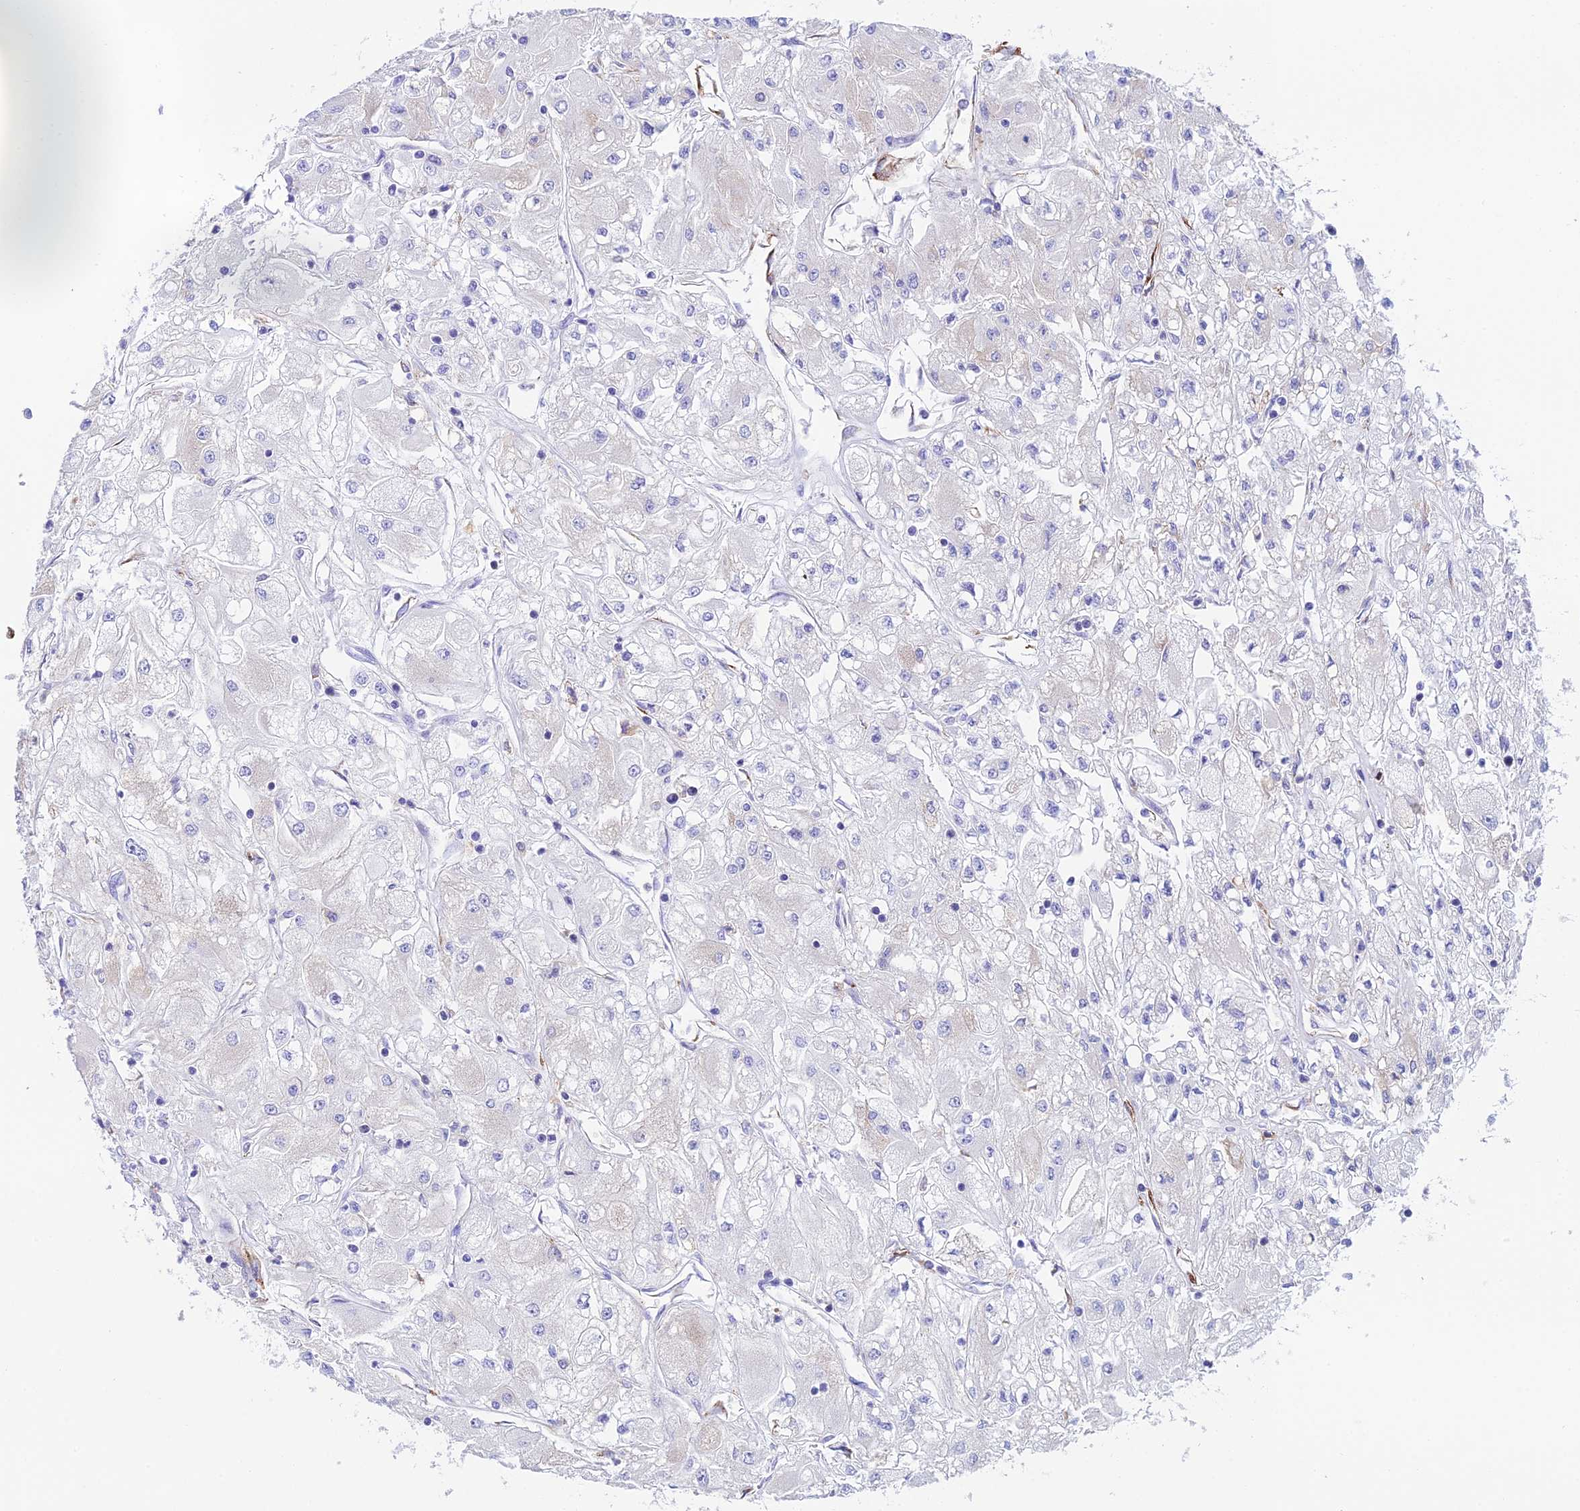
{"staining": {"intensity": "negative", "quantity": "none", "location": "none"}, "tissue": "renal cancer", "cell_type": "Tumor cells", "image_type": "cancer", "snomed": [{"axis": "morphology", "description": "Adenocarcinoma, NOS"}, {"axis": "topography", "description": "Kidney"}], "caption": "Renal cancer (adenocarcinoma) was stained to show a protein in brown. There is no significant expression in tumor cells.", "gene": "TUBGCP6", "patient": {"sex": "male", "age": 80}}